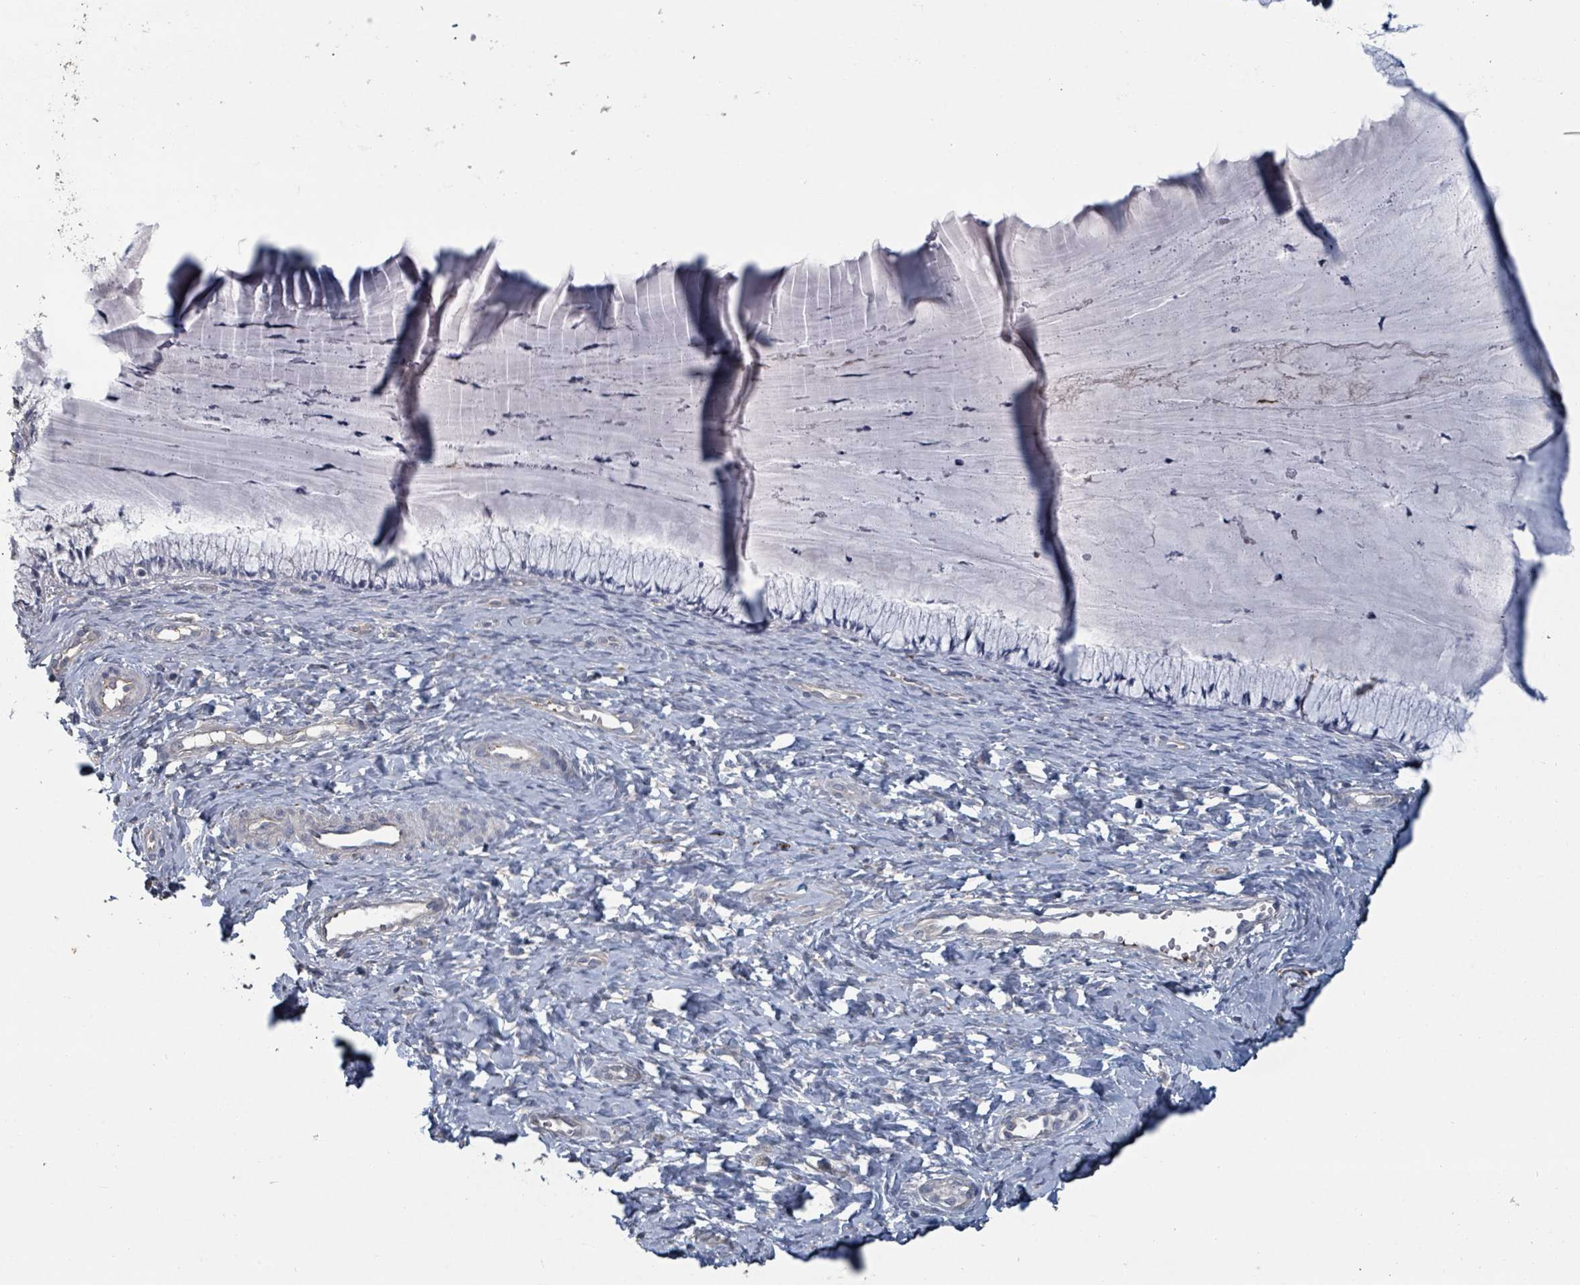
{"staining": {"intensity": "negative", "quantity": "none", "location": "none"}, "tissue": "cervix", "cell_type": "Glandular cells", "image_type": "normal", "snomed": [{"axis": "morphology", "description": "Normal tissue, NOS"}, {"axis": "topography", "description": "Cervix"}], "caption": "DAB (3,3'-diaminobenzidine) immunohistochemical staining of normal cervix reveals no significant expression in glandular cells.", "gene": "PLAUR", "patient": {"sex": "female", "age": 36}}